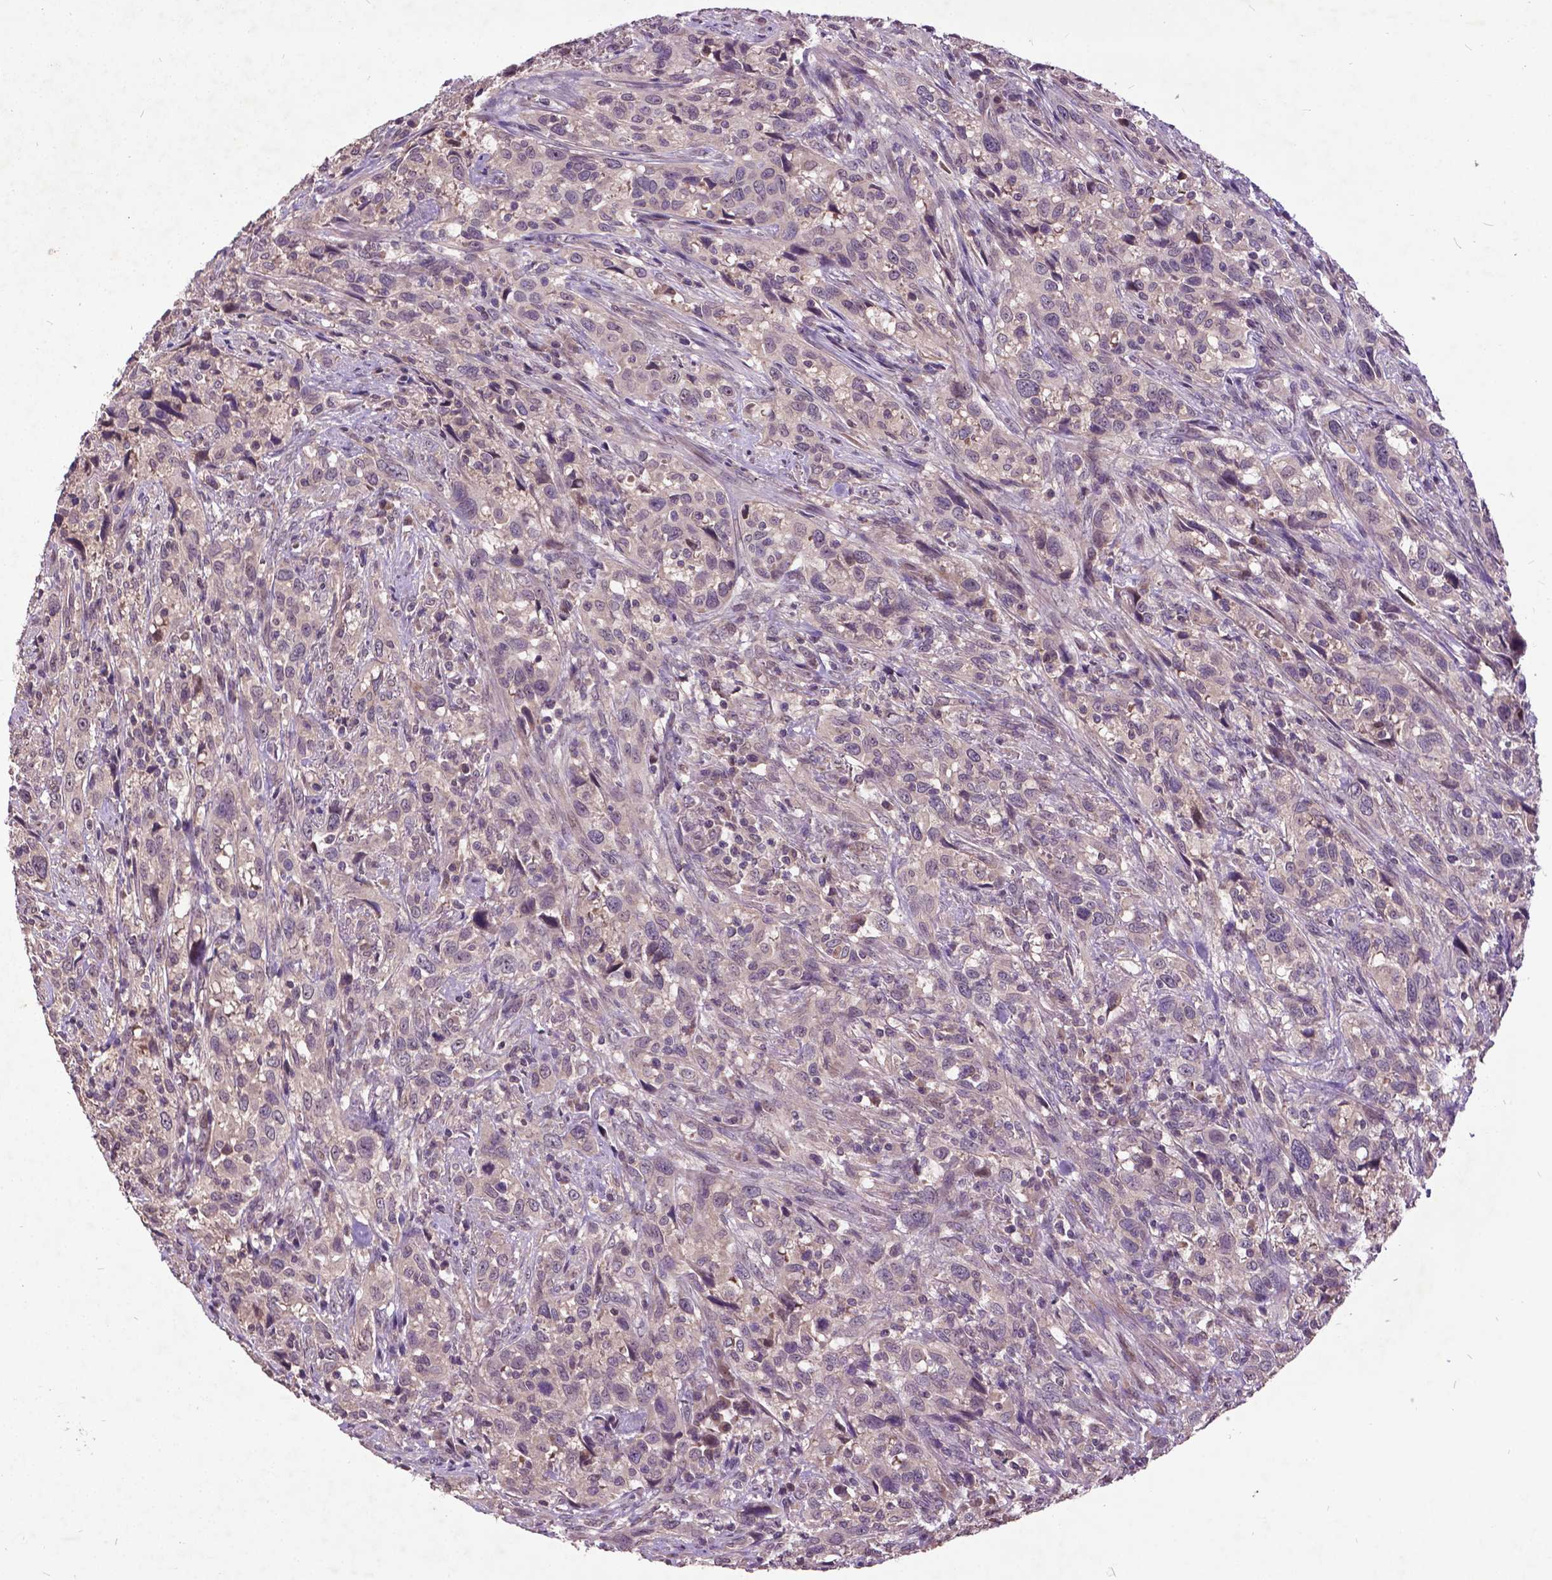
{"staining": {"intensity": "negative", "quantity": "none", "location": "none"}, "tissue": "urothelial cancer", "cell_type": "Tumor cells", "image_type": "cancer", "snomed": [{"axis": "morphology", "description": "Urothelial carcinoma, NOS"}, {"axis": "morphology", "description": "Urothelial carcinoma, High grade"}, {"axis": "topography", "description": "Urinary bladder"}], "caption": "Tumor cells show no significant protein staining in high-grade urothelial carcinoma. (Stains: DAB (3,3'-diaminobenzidine) immunohistochemistry (IHC) with hematoxylin counter stain, Microscopy: brightfield microscopy at high magnification).", "gene": "AP1S3", "patient": {"sex": "female", "age": 64}}